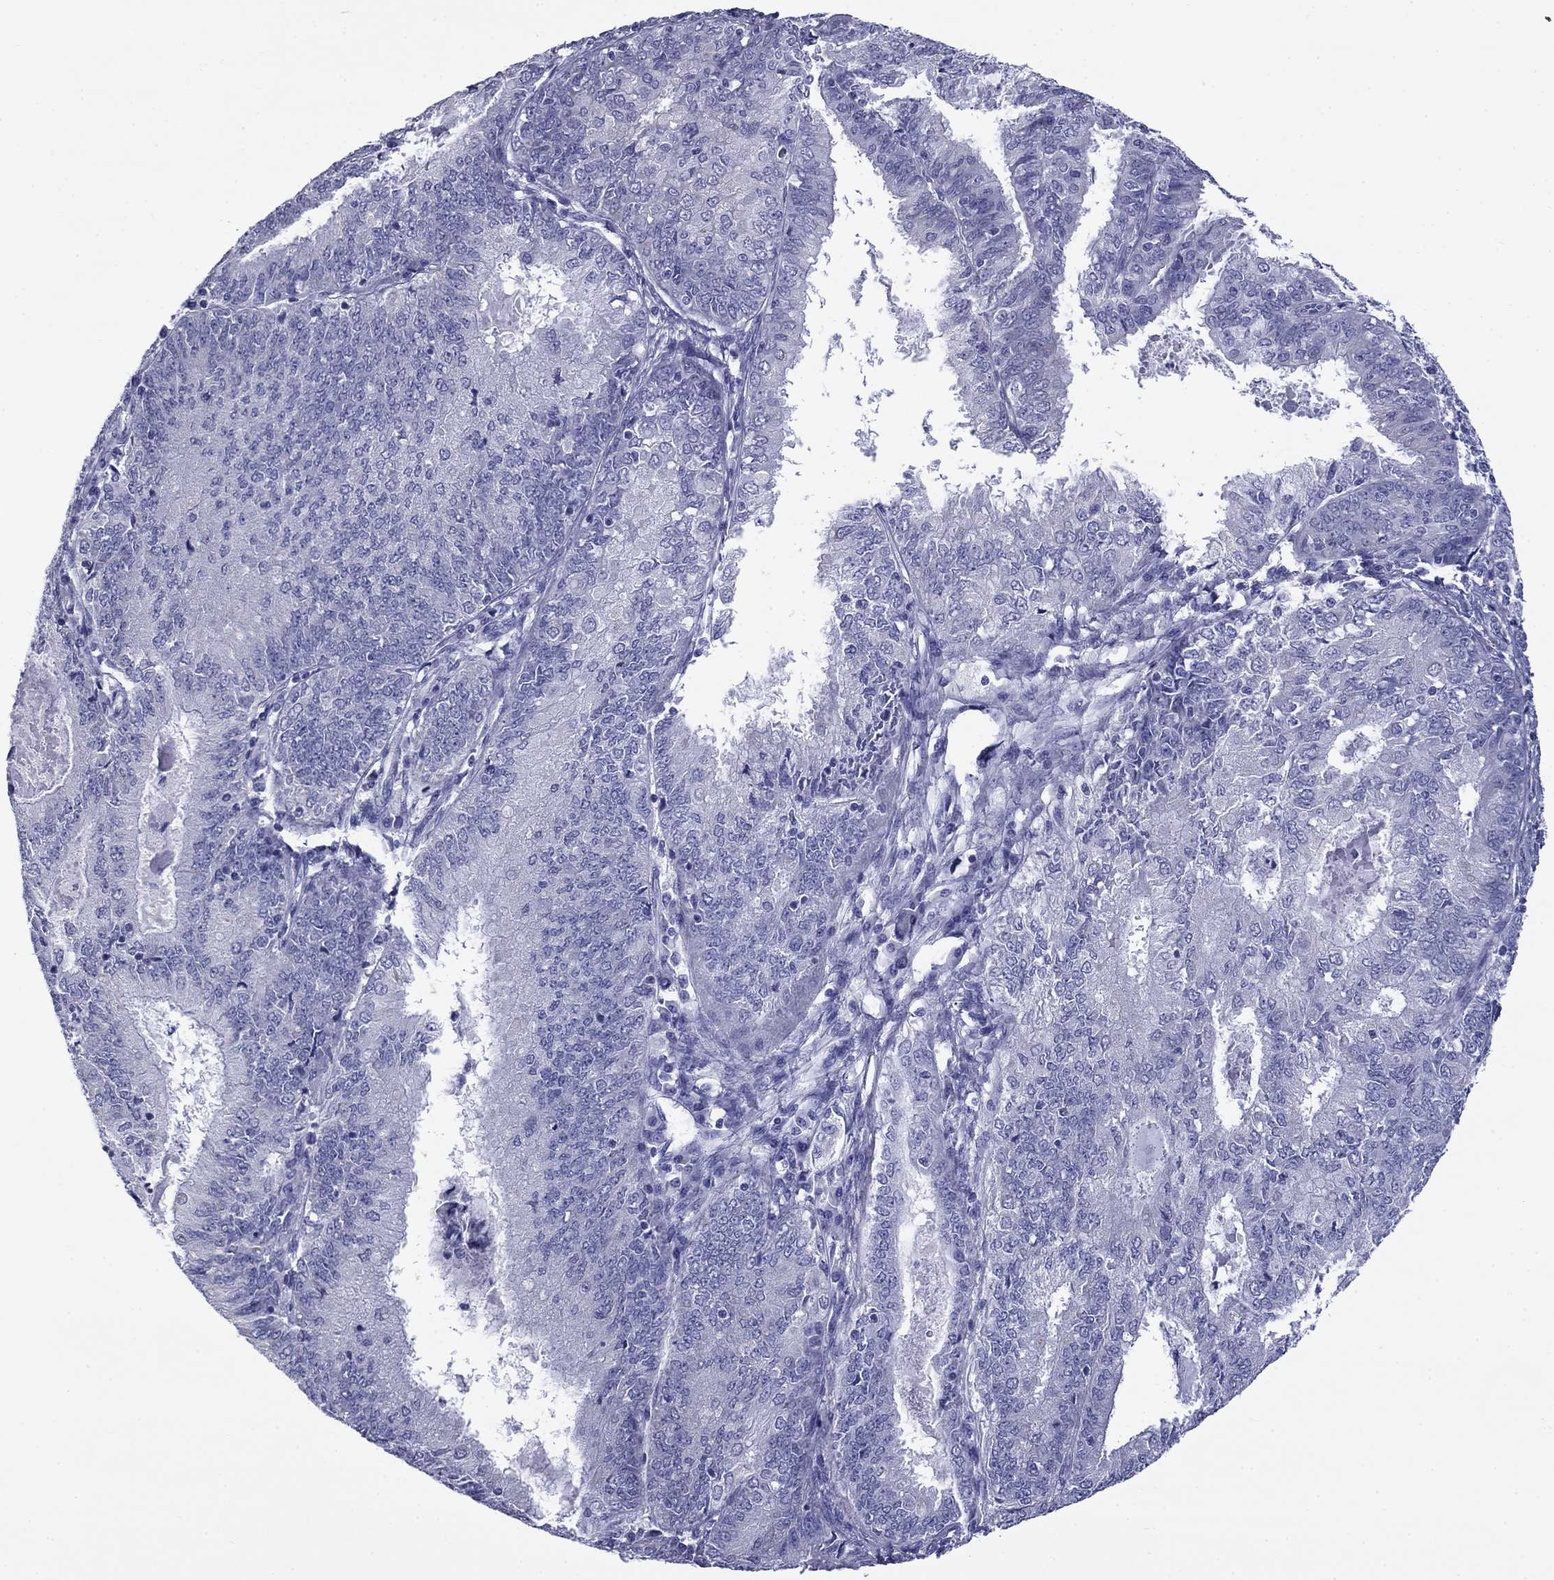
{"staining": {"intensity": "negative", "quantity": "none", "location": "none"}, "tissue": "endometrial cancer", "cell_type": "Tumor cells", "image_type": "cancer", "snomed": [{"axis": "morphology", "description": "Adenocarcinoma, NOS"}, {"axis": "topography", "description": "Endometrium"}], "caption": "DAB (3,3'-diaminobenzidine) immunohistochemical staining of human endometrial cancer (adenocarcinoma) demonstrates no significant staining in tumor cells.", "gene": "ACADSB", "patient": {"sex": "female", "age": 57}}